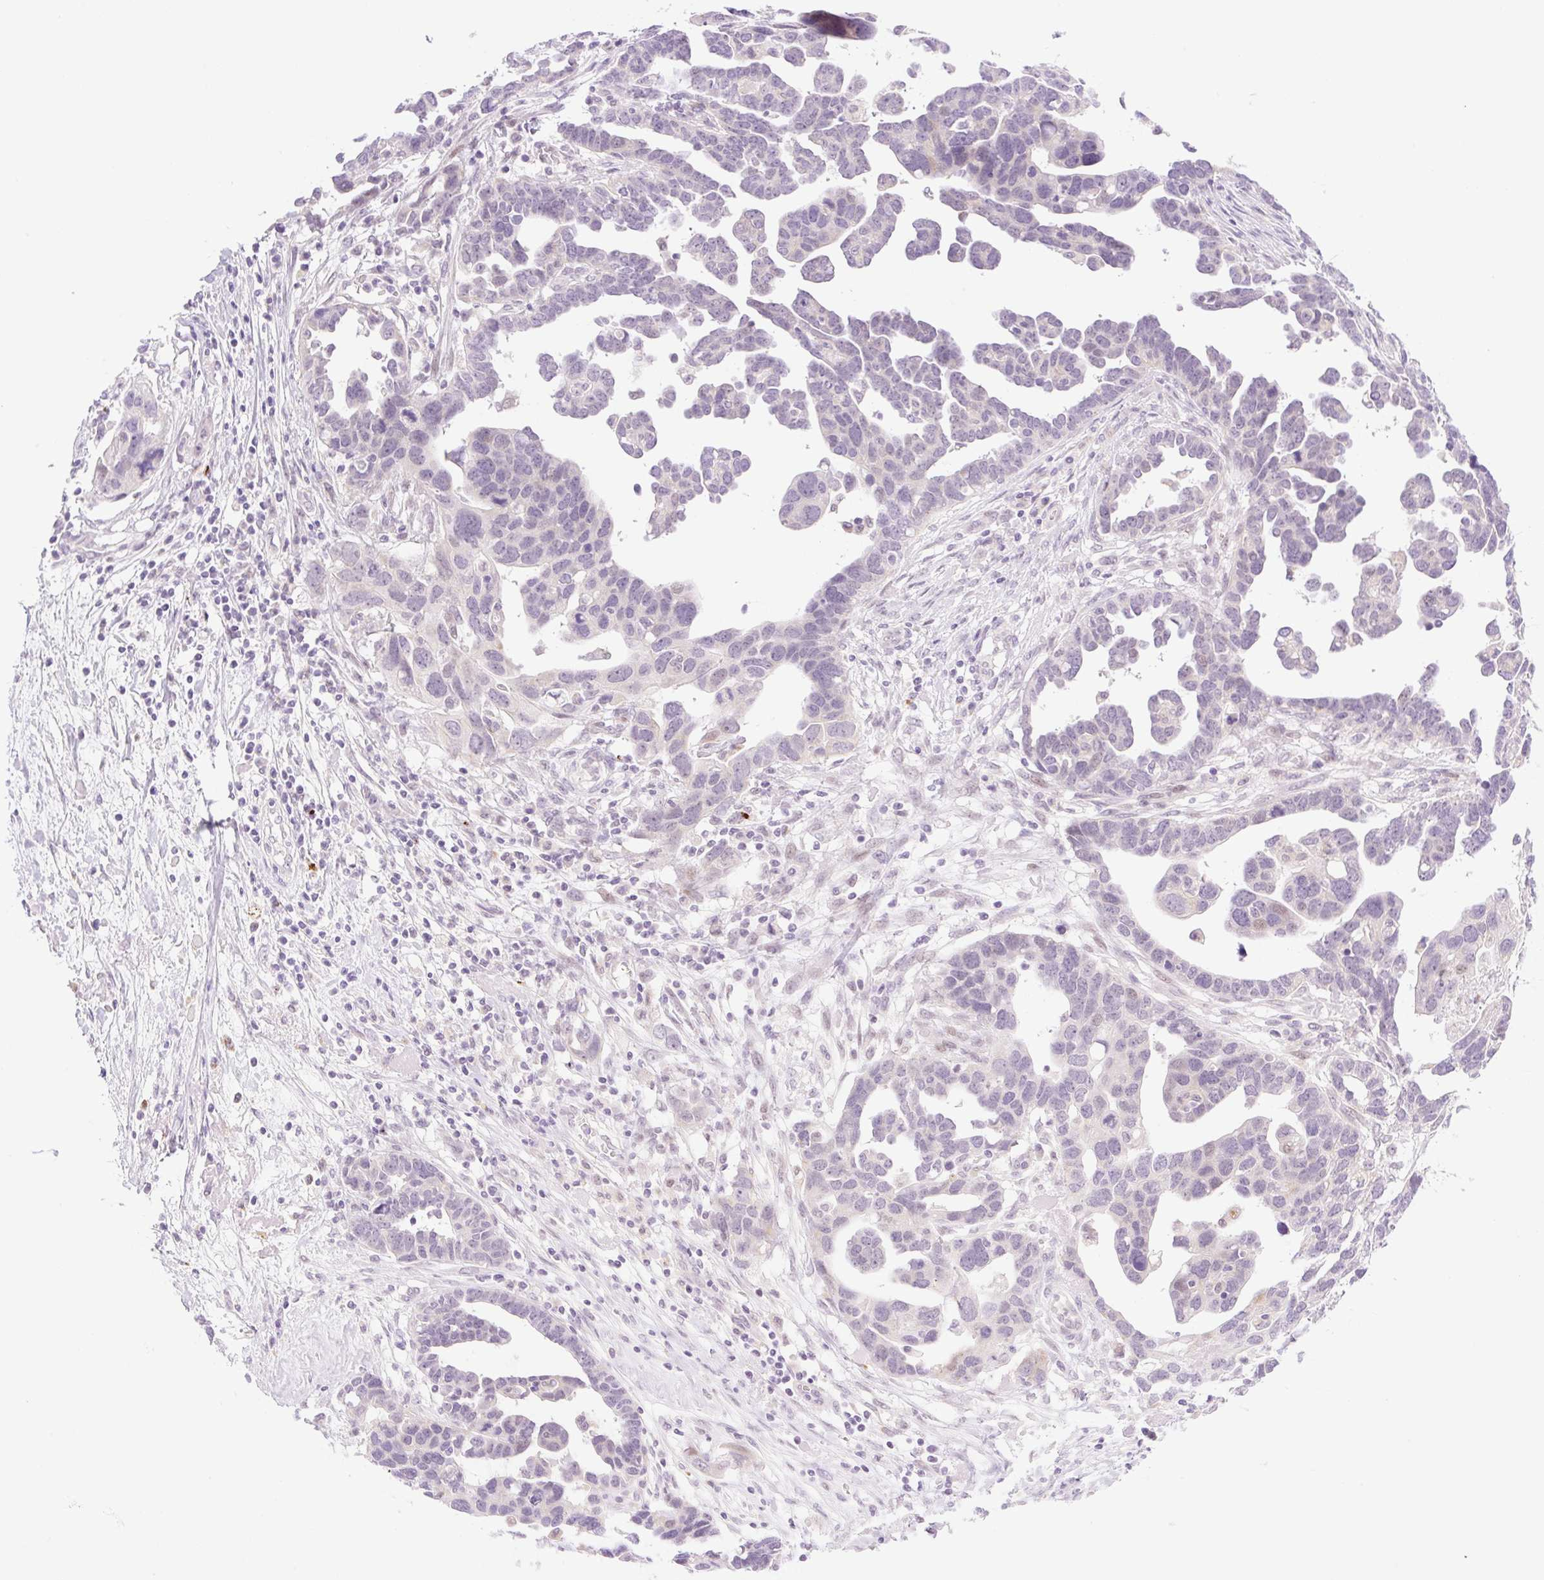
{"staining": {"intensity": "negative", "quantity": "none", "location": "none"}, "tissue": "ovarian cancer", "cell_type": "Tumor cells", "image_type": "cancer", "snomed": [{"axis": "morphology", "description": "Cystadenocarcinoma, serous, NOS"}, {"axis": "topography", "description": "Ovary"}], "caption": "A histopathology image of ovarian cancer (serous cystadenocarcinoma) stained for a protein displays no brown staining in tumor cells.", "gene": "SPRYD4", "patient": {"sex": "female", "age": 54}}